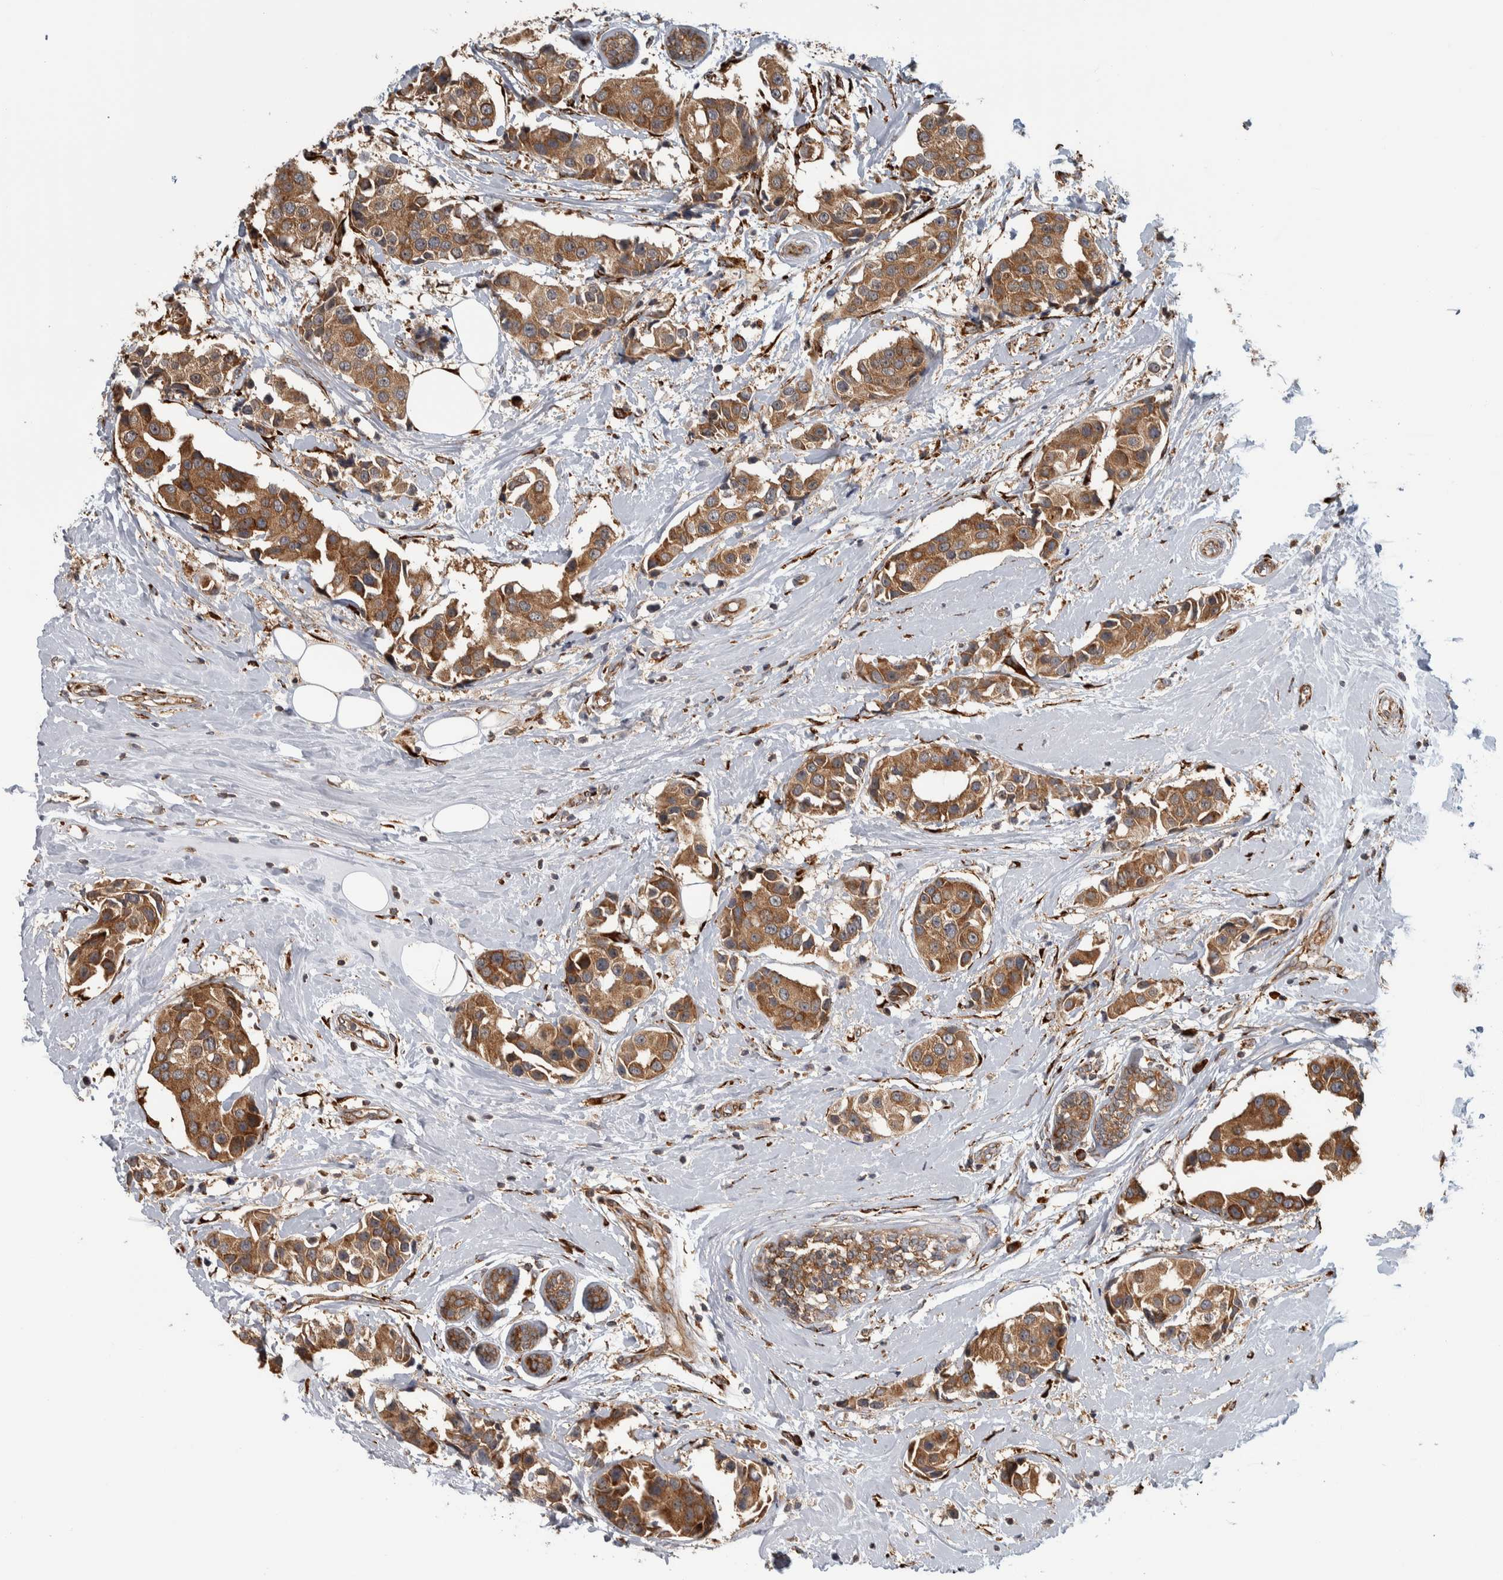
{"staining": {"intensity": "moderate", "quantity": ">75%", "location": "cytoplasmic/membranous"}, "tissue": "breast cancer", "cell_type": "Tumor cells", "image_type": "cancer", "snomed": [{"axis": "morphology", "description": "Normal tissue, NOS"}, {"axis": "morphology", "description": "Duct carcinoma"}, {"axis": "topography", "description": "Breast"}], "caption": "This micrograph displays intraductal carcinoma (breast) stained with IHC to label a protein in brown. The cytoplasmic/membranous of tumor cells show moderate positivity for the protein. Nuclei are counter-stained blue.", "gene": "EIF3H", "patient": {"sex": "female", "age": 39}}